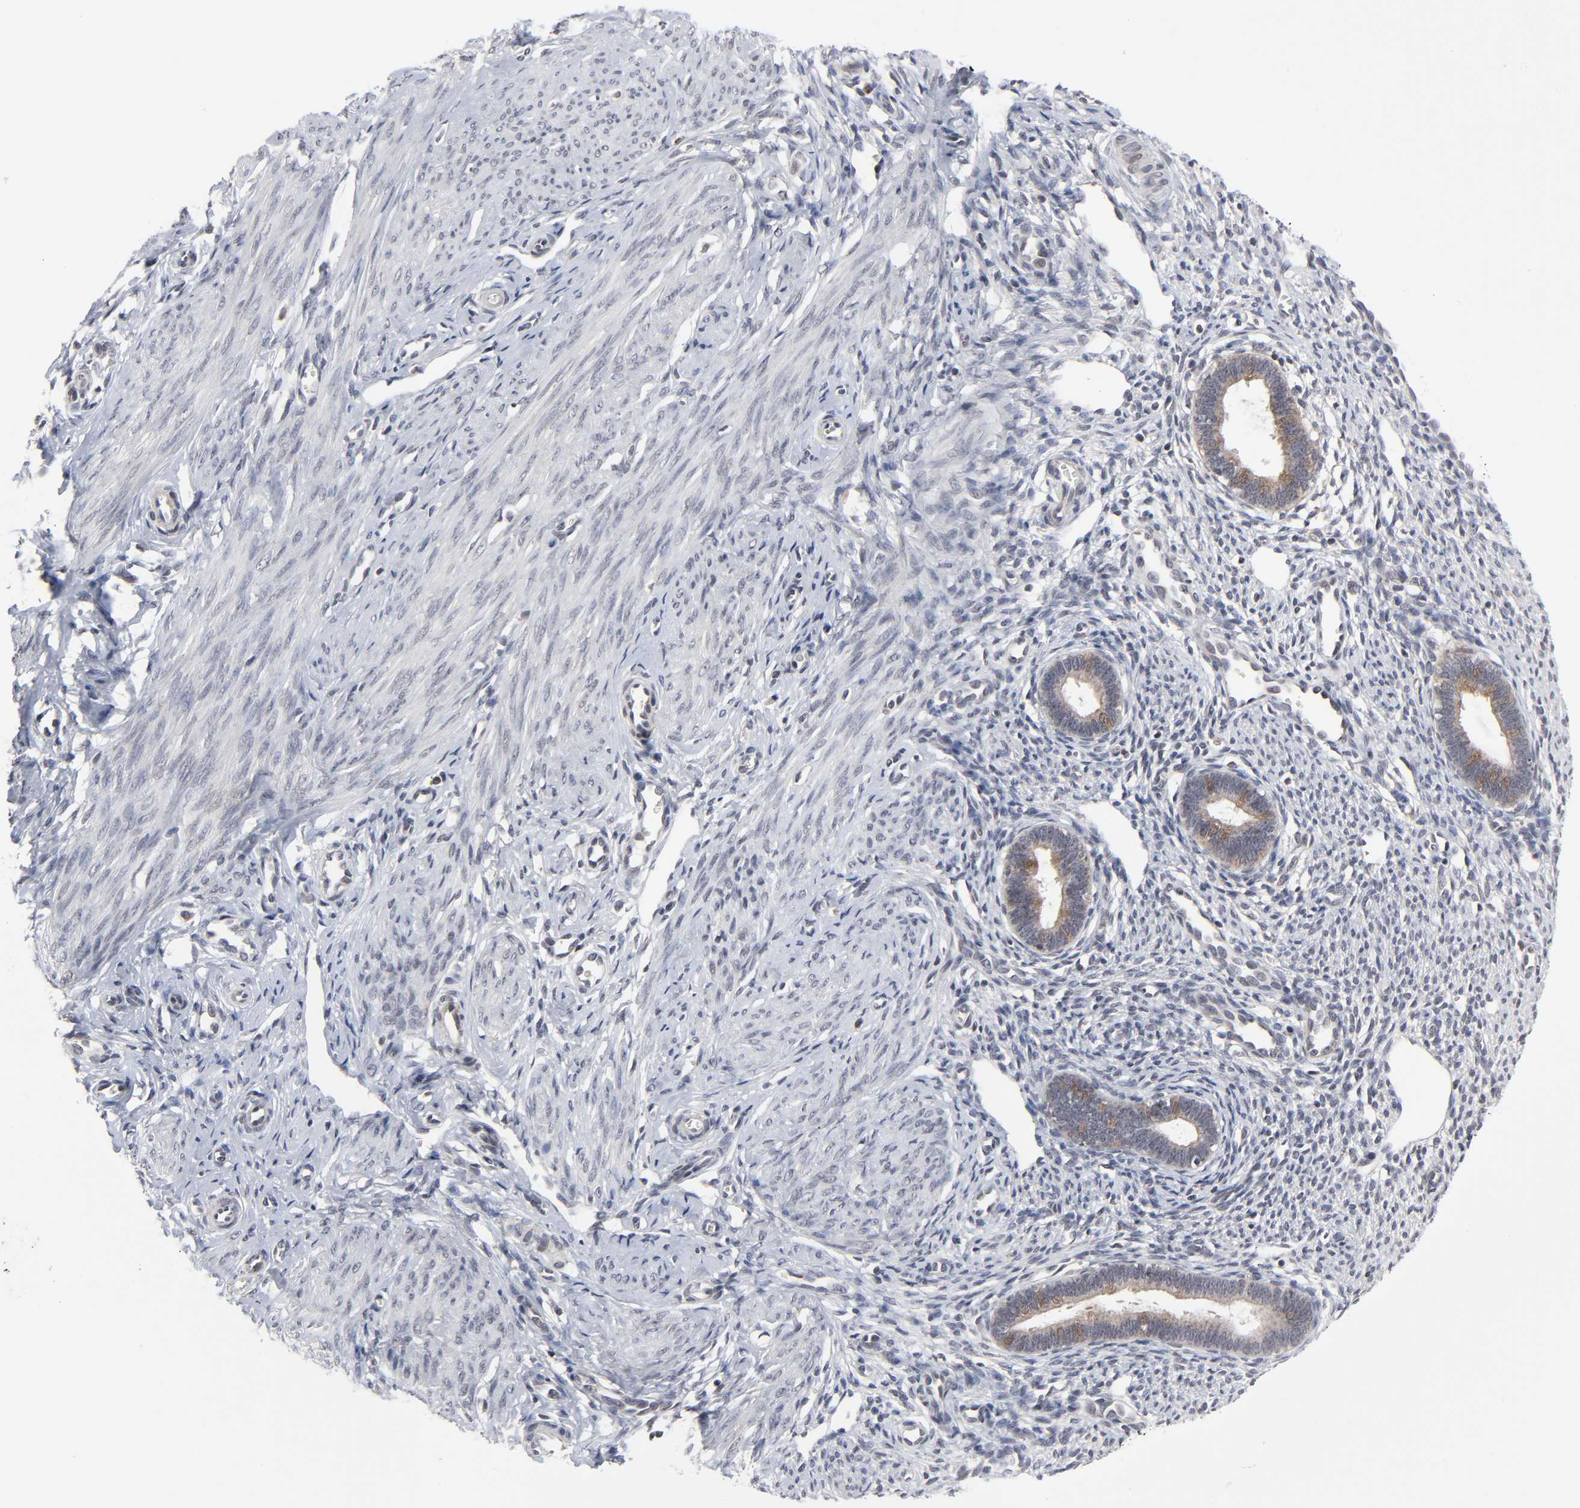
{"staining": {"intensity": "weak", "quantity": "<25%", "location": "cytoplasmic/membranous"}, "tissue": "endometrium", "cell_type": "Cells in endometrial stroma", "image_type": "normal", "snomed": [{"axis": "morphology", "description": "Normal tissue, NOS"}, {"axis": "topography", "description": "Endometrium"}], "caption": "This is an immunohistochemistry histopathology image of benign endometrium. There is no staining in cells in endometrial stroma.", "gene": "AUH", "patient": {"sex": "female", "age": 27}}